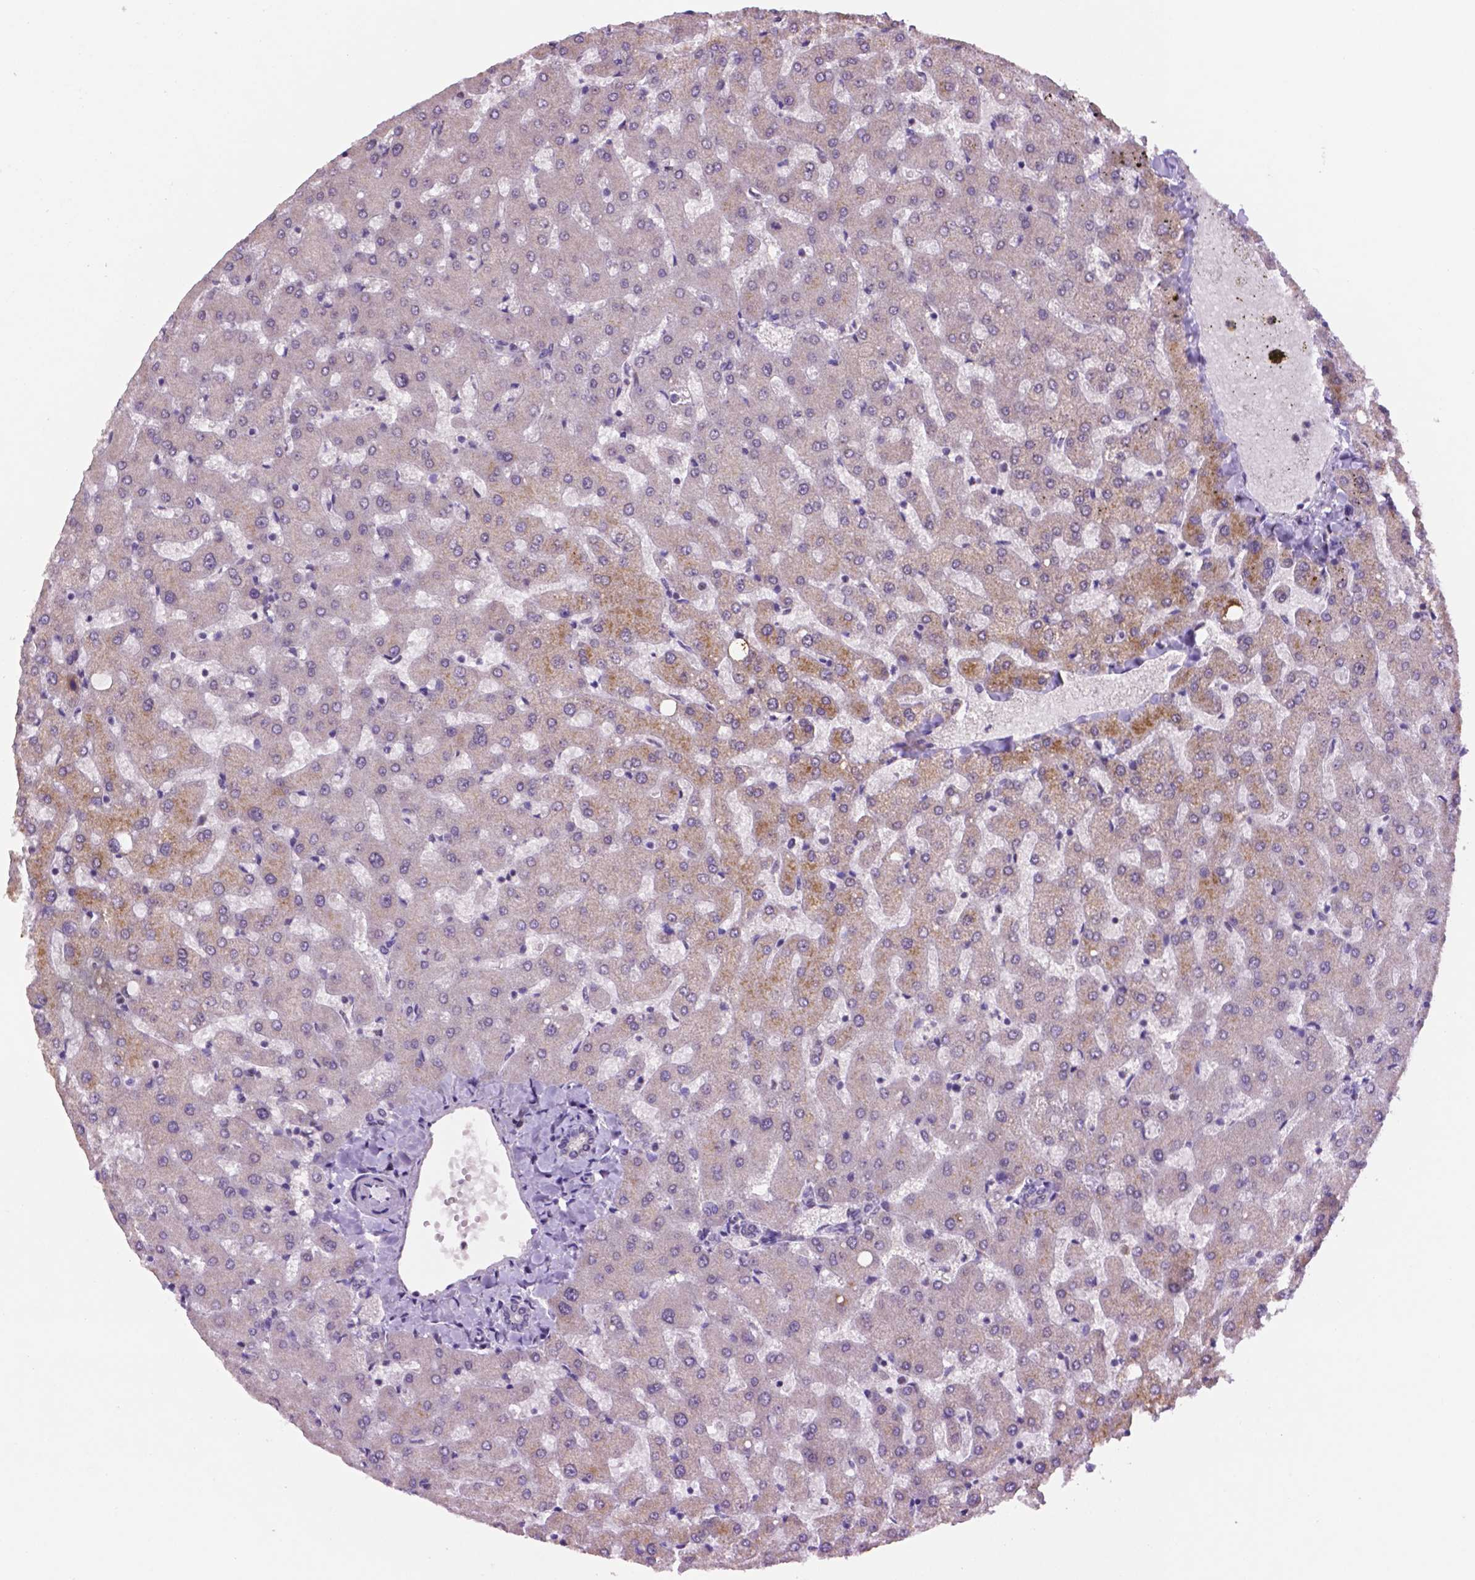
{"staining": {"intensity": "negative", "quantity": "none", "location": "none"}, "tissue": "liver", "cell_type": "Cholangiocytes", "image_type": "normal", "snomed": [{"axis": "morphology", "description": "Normal tissue, NOS"}, {"axis": "topography", "description": "Liver"}], "caption": "Immunohistochemistry of normal human liver demonstrates no staining in cholangiocytes.", "gene": "NCOR1", "patient": {"sex": "female", "age": 50}}